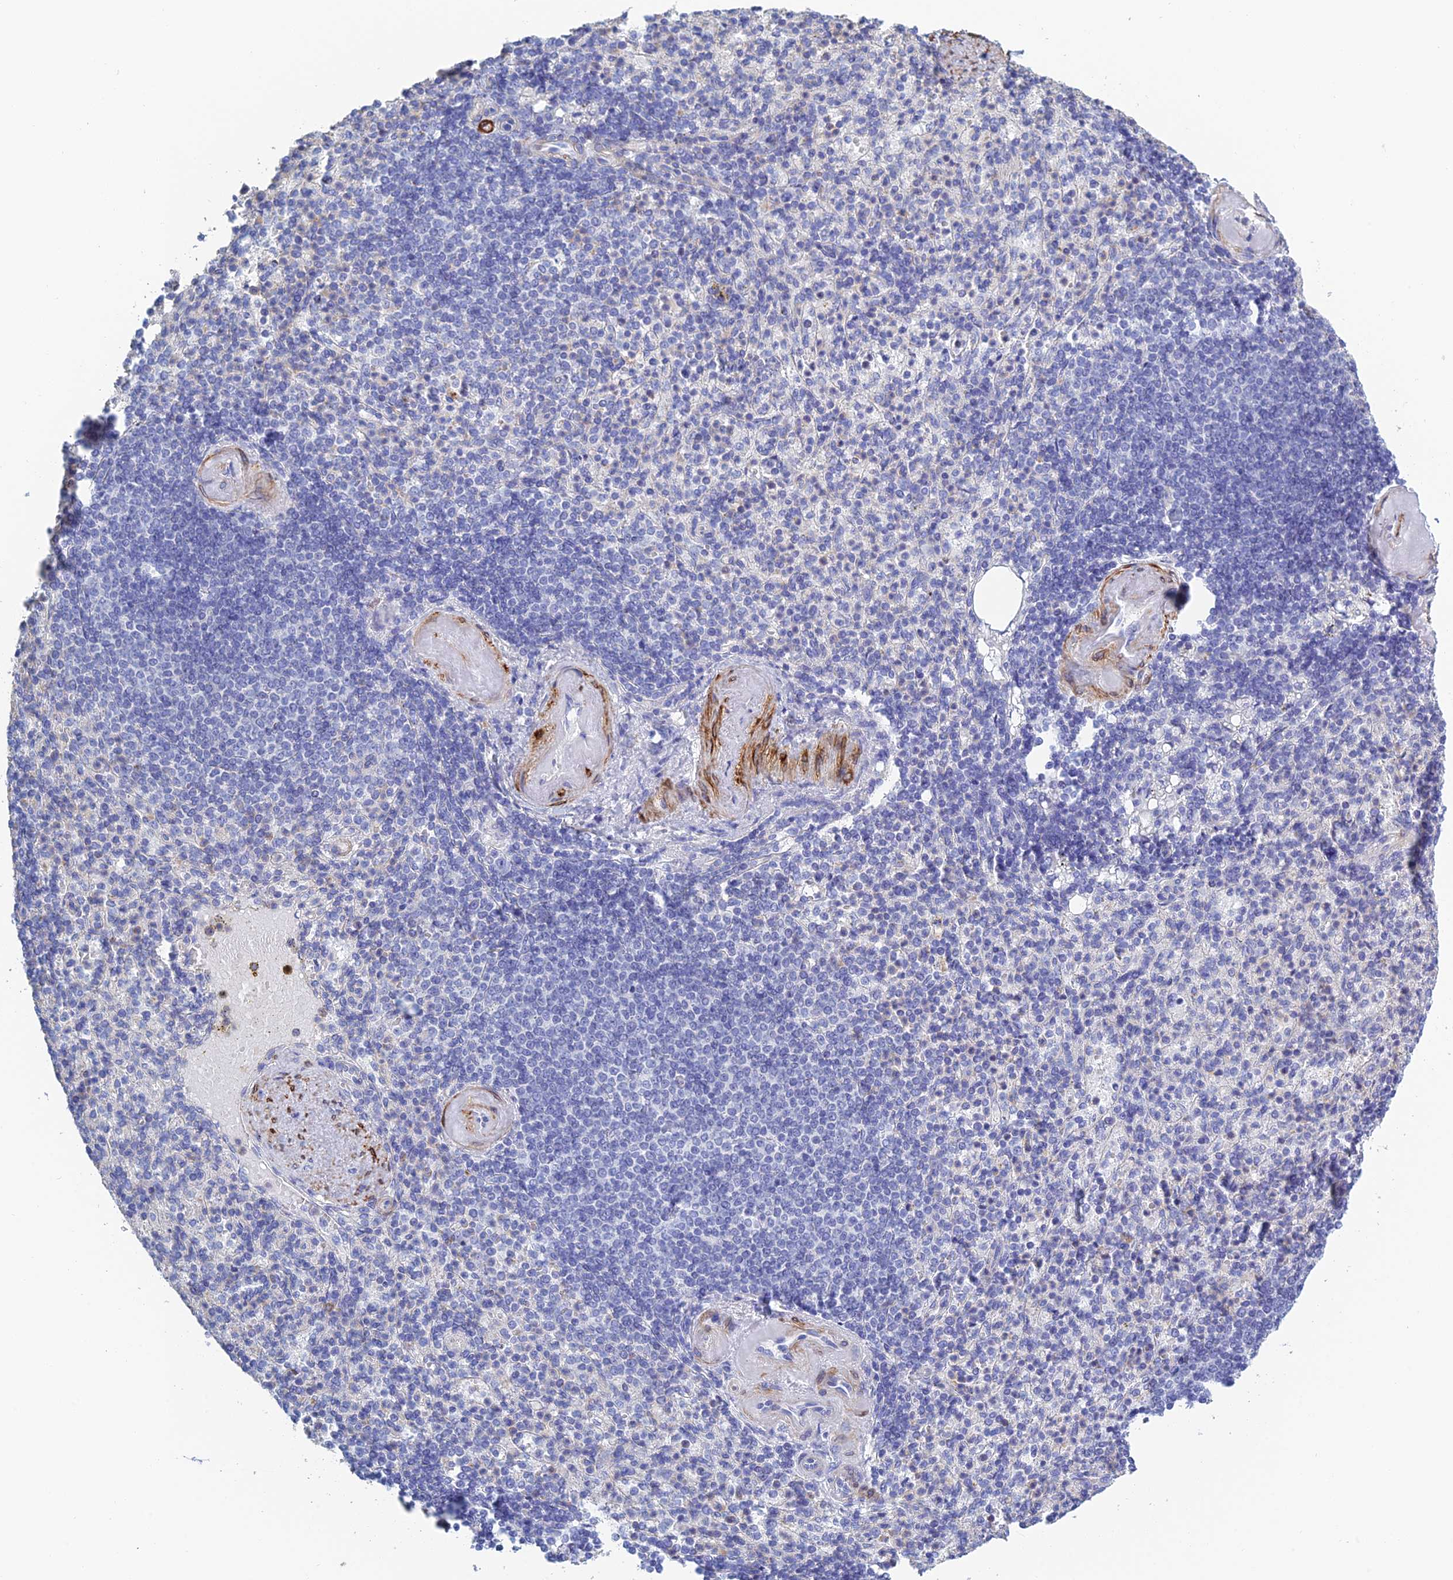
{"staining": {"intensity": "negative", "quantity": "none", "location": "none"}, "tissue": "spleen", "cell_type": "Cells in red pulp", "image_type": "normal", "snomed": [{"axis": "morphology", "description": "Normal tissue, NOS"}, {"axis": "topography", "description": "Spleen"}], "caption": "Protein analysis of benign spleen displays no significant expression in cells in red pulp. (Stains: DAB immunohistochemistry with hematoxylin counter stain, Microscopy: brightfield microscopy at high magnification).", "gene": "PCDHA8", "patient": {"sex": "female", "age": 74}}